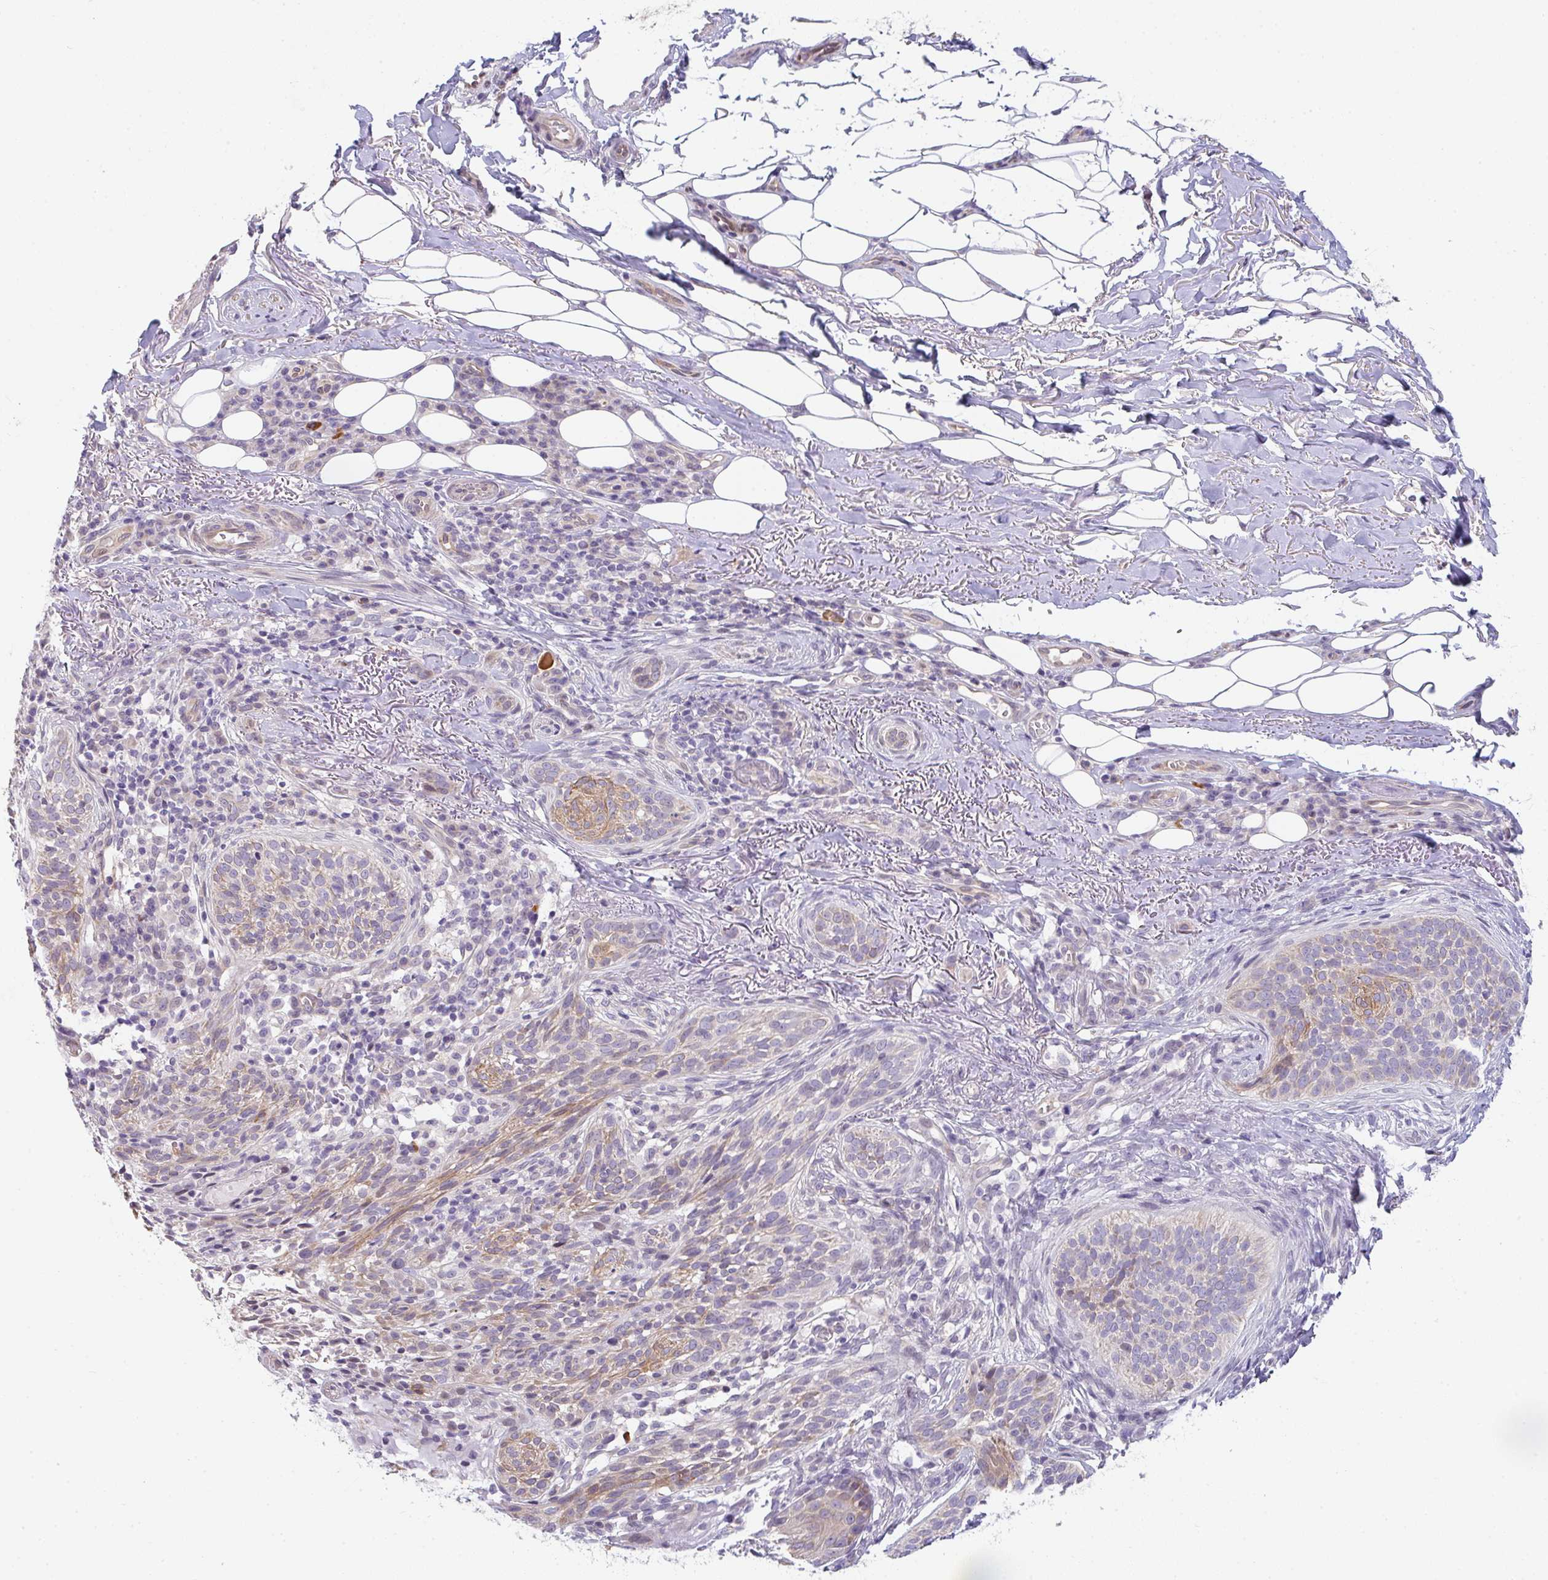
{"staining": {"intensity": "moderate", "quantity": "<25%", "location": "cytoplasmic/membranous"}, "tissue": "skin cancer", "cell_type": "Tumor cells", "image_type": "cancer", "snomed": [{"axis": "morphology", "description": "Basal cell carcinoma"}, {"axis": "topography", "description": "Skin"}, {"axis": "topography", "description": "Skin of head"}], "caption": "Immunohistochemistry micrograph of human skin cancer stained for a protein (brown), which exhibits low levels of moderate cytoplasmic/membranous expression in about <25% of tumor cells.", "gene": "TNFRSF10A", "patient": {"sex": "male", "age": 62}}